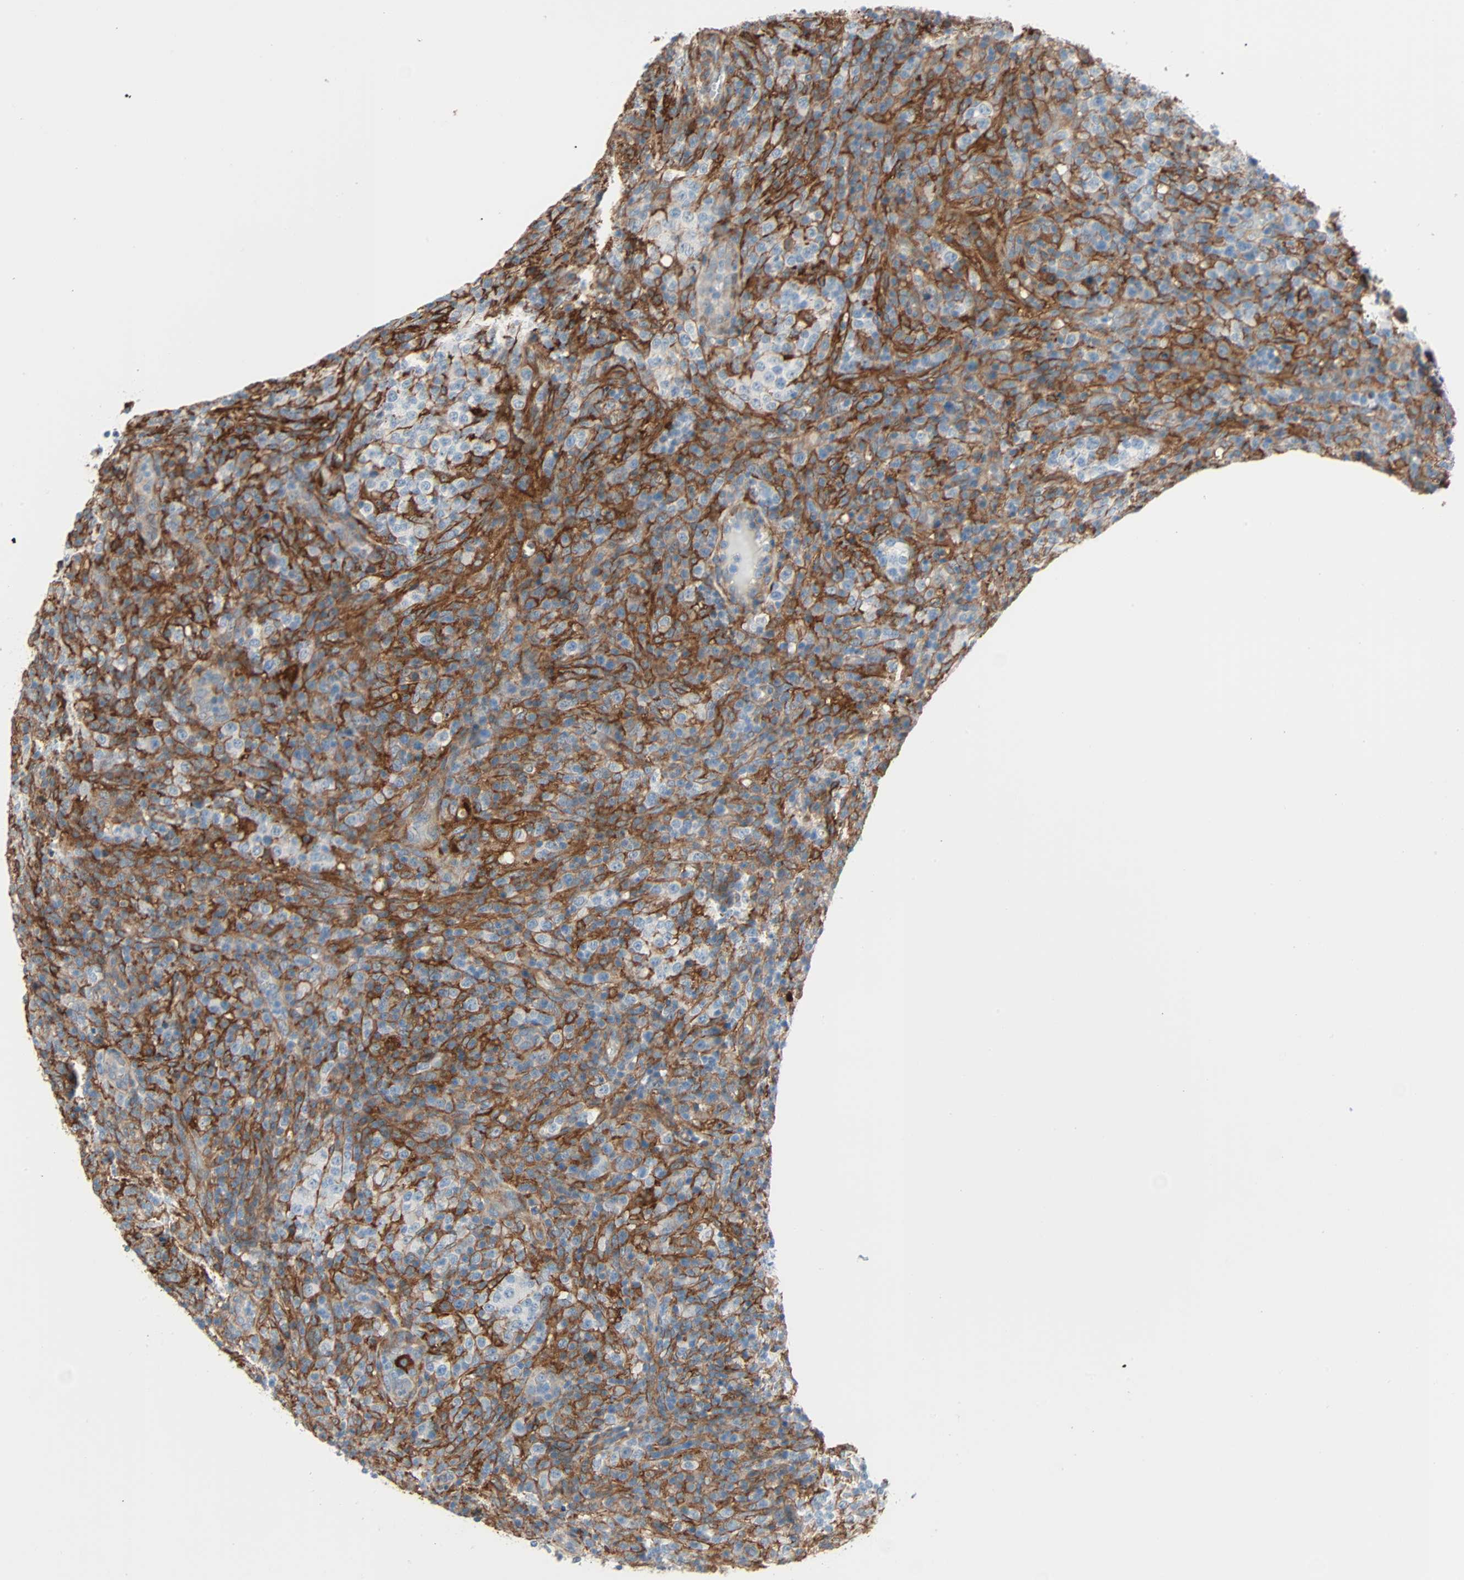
{"staining": {"intensity": "moderate", "quantity": "25%-75%", "location": "cytoplasmic/membranous"}, "tissue": "lymphoma", "cell_type": "Tumor cells", "image_type": "cancer", "snomed": [{"axis": "morphology", "description": "Malignant lymphoma, non-Hodgkin's type, High grade"}, {"axis": "topography", "description": "Lymph node"}], "caption": "A high-resolution micrograph shows immunohistochemistry (IHC) staining of malignant lymphoma, non-Hodgkin's type (high-grade), which demonstrates moderate cytoplasmic/membranous expression in approximately 25%-75% of tumor cells. Immunohistochemistry (ihc) stains the protein of interest in brown and the nuclei are stained blue.", "gene": "EPB41L2", "patient": {"sex": "female", "age": 76}}